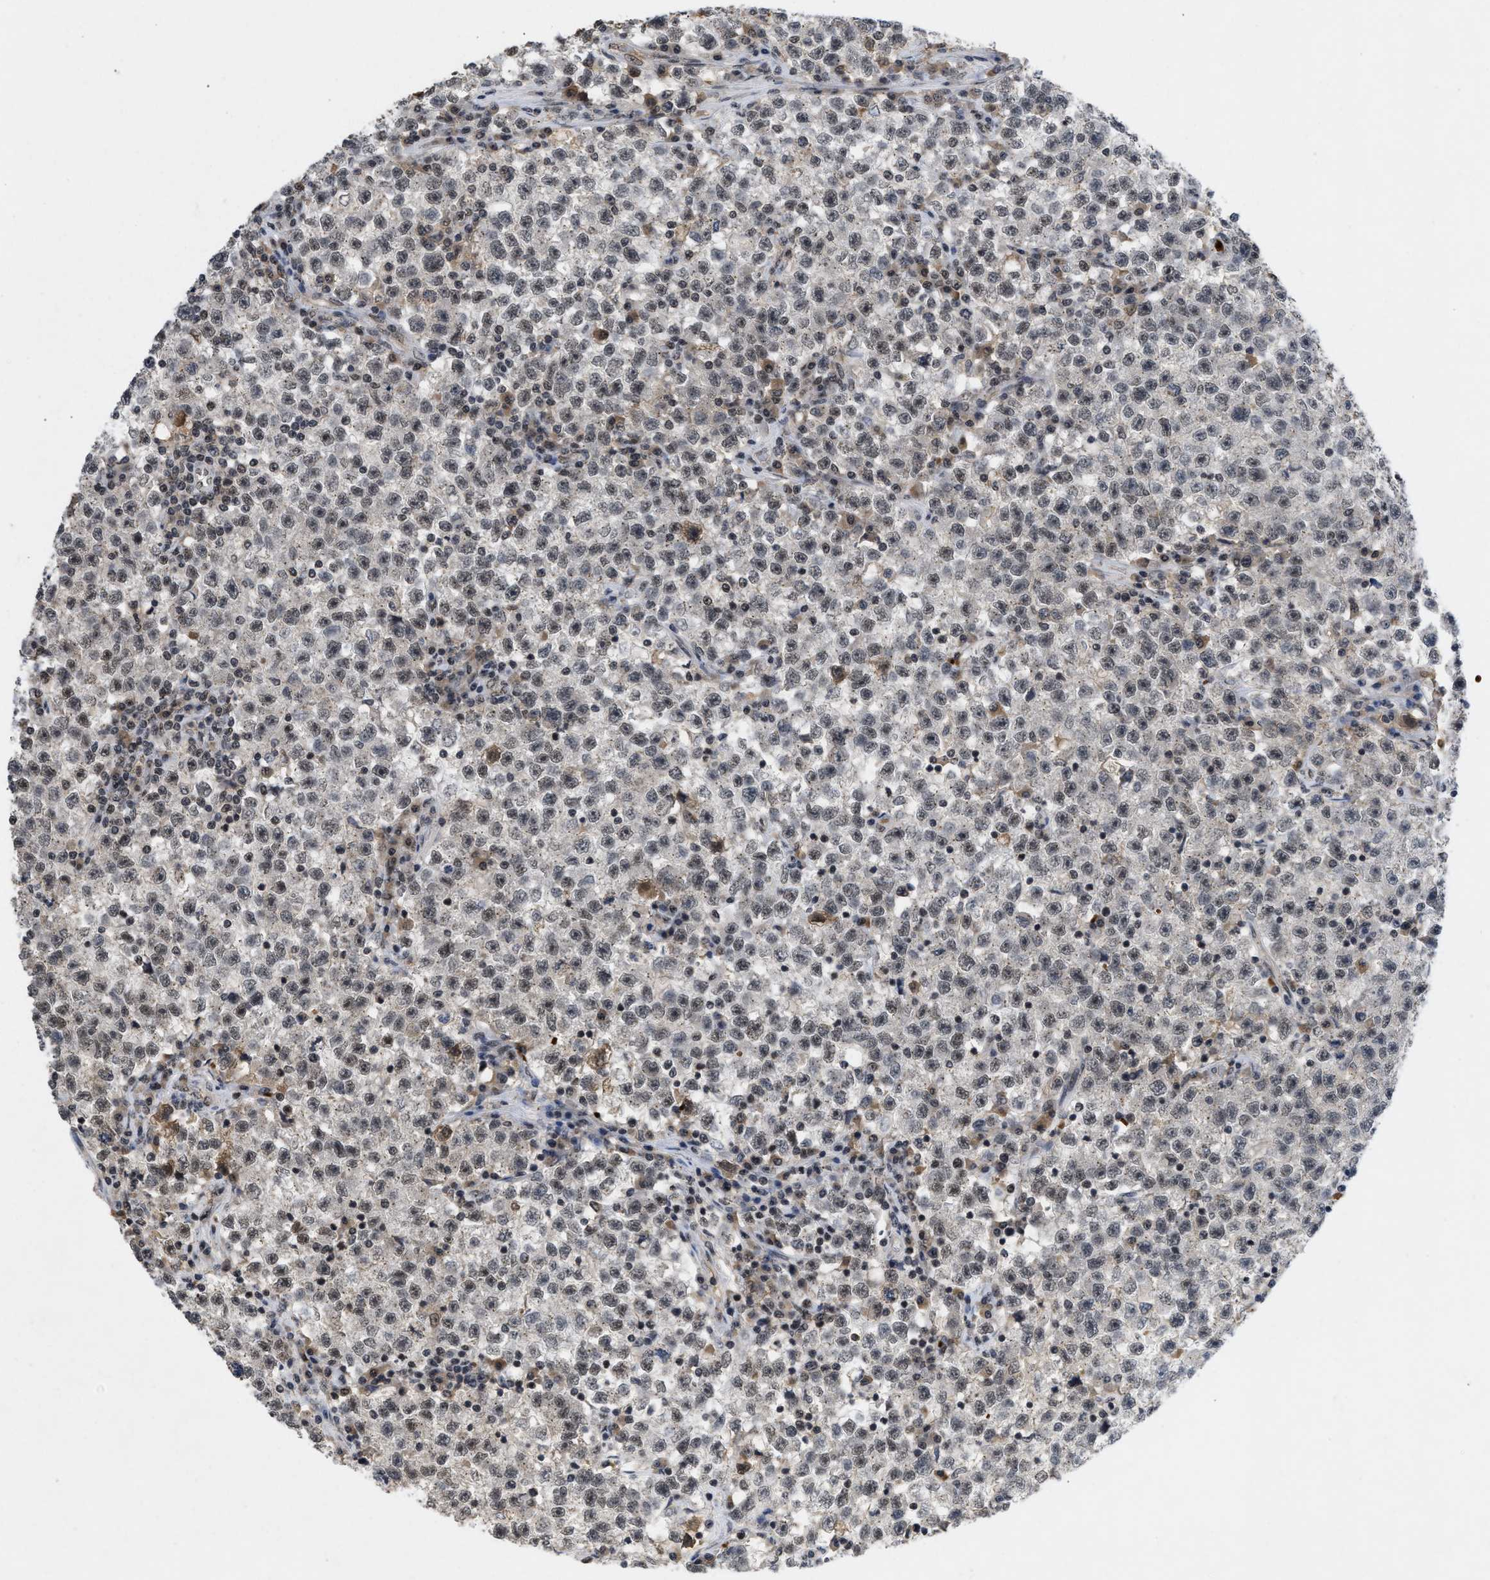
{"staining": {"intensity": "weak", "quantity": "25%-75%", "location": "cytoplasmic/membranous,nuclear"}, "tissue": "testis cancer", "cell_type": "Tumor cells", "image_type": "cancer", "snomed": [{"axis": "morphology", "description": "Seminoma, NOS"}, {"axis": "topography", "description": "Testis"}], "caption": "Seminoma (testis) stained for a protein displays weak cytoplasmic/membranous and nuclear positivity in tumor cells.", "gene": "ZNF346", "patient": {"sex": "male", "age": 22}}